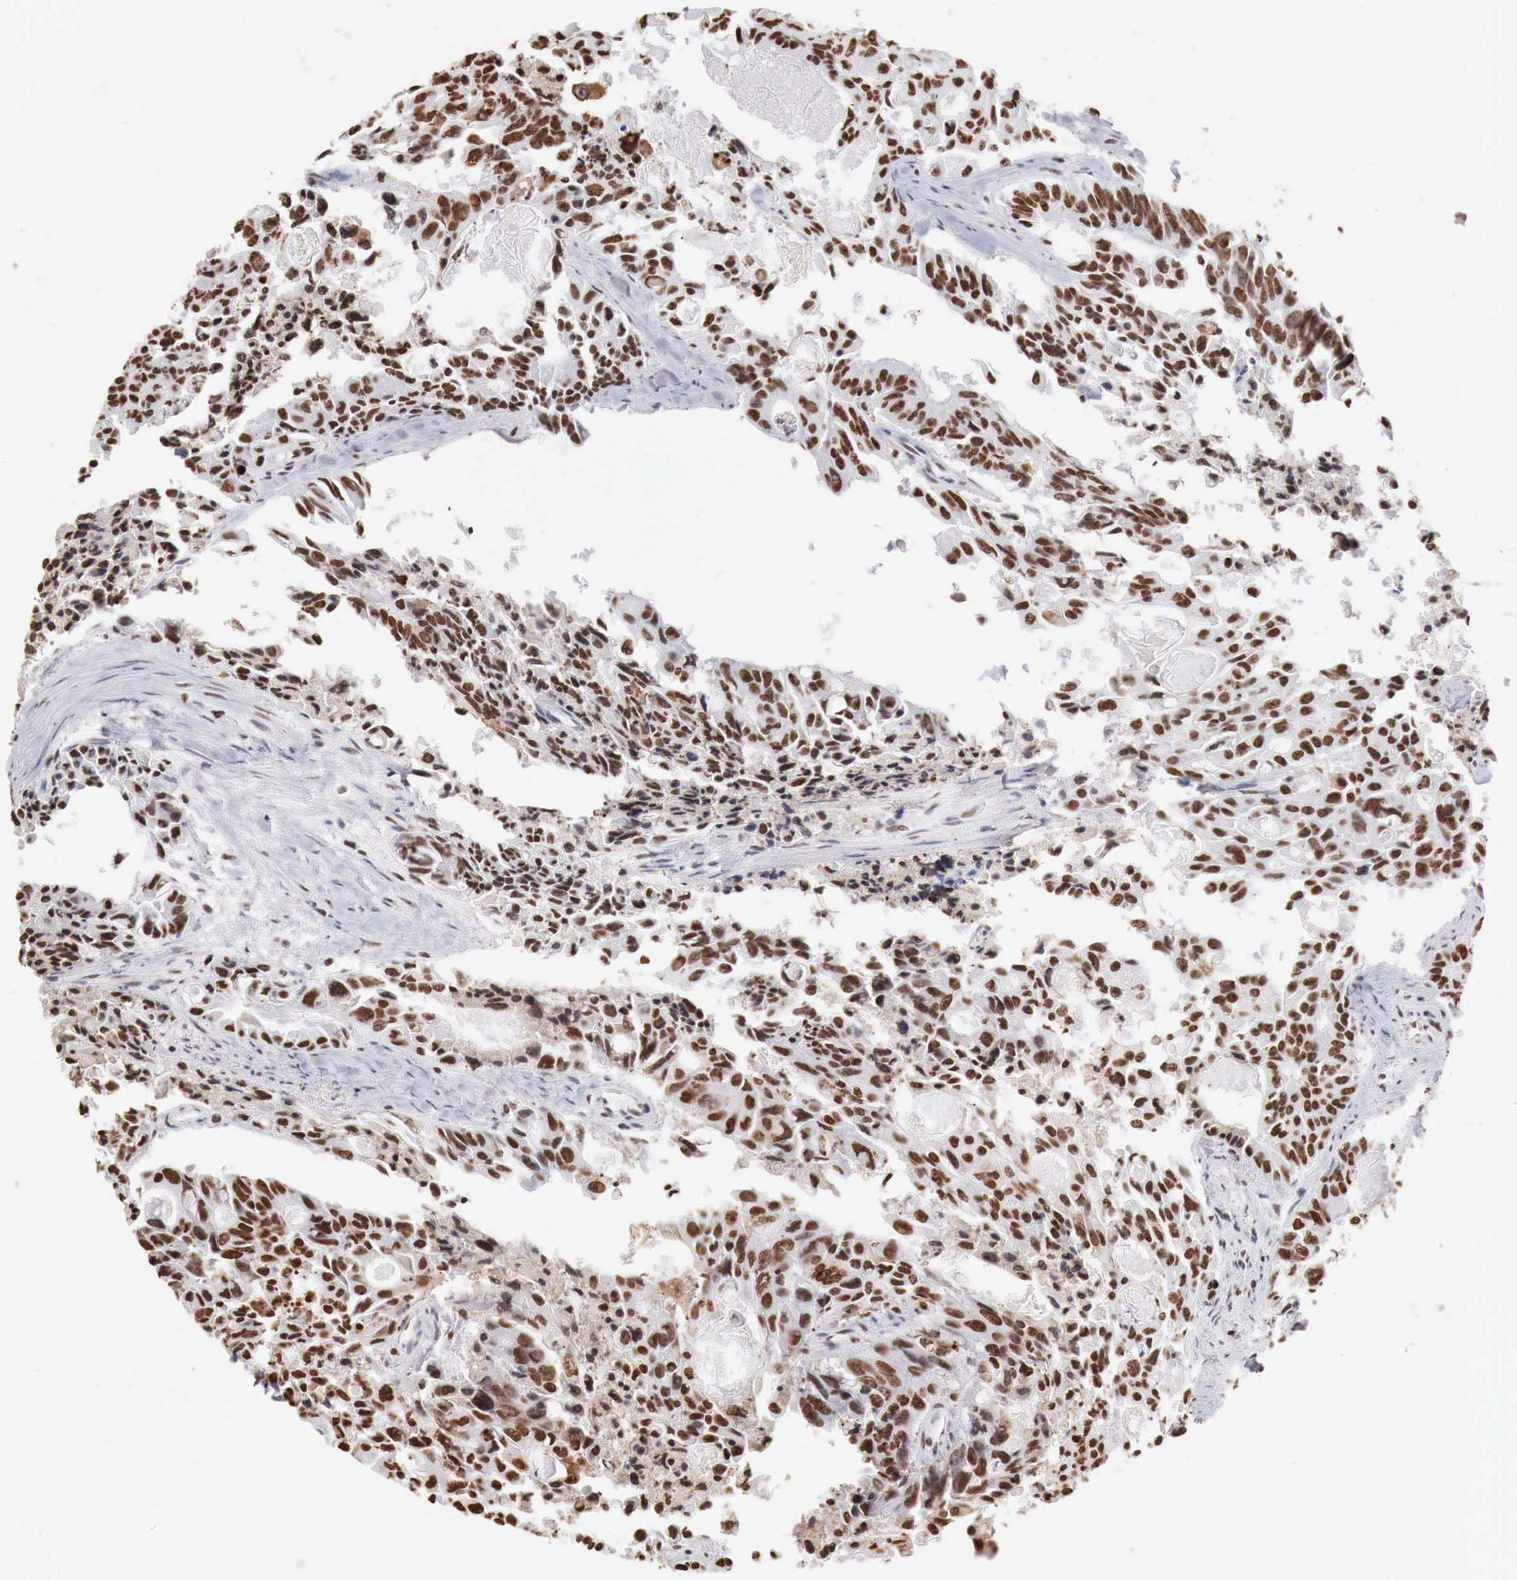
{"staining": {"intensity": "strong", "quantity": ">75%", "location": "nuclear"}, "tissue": "colorectal cancer", "cell_type": "Tumor cells", "image_type": "cancer", "snomed": [{"axis": "morphology", "description": "Adenocarcinoma, NOS"}, {"axis": "topography", "description": "Rectum"}], "caption": "Immunohistochemical staining of human adenocarcinoma (colorectal) shows high levels of strong nuclear protein expression in about >75% of tumor cells.", "gene": "DKC1", "patient": {"sex": "male", "age": 76}}